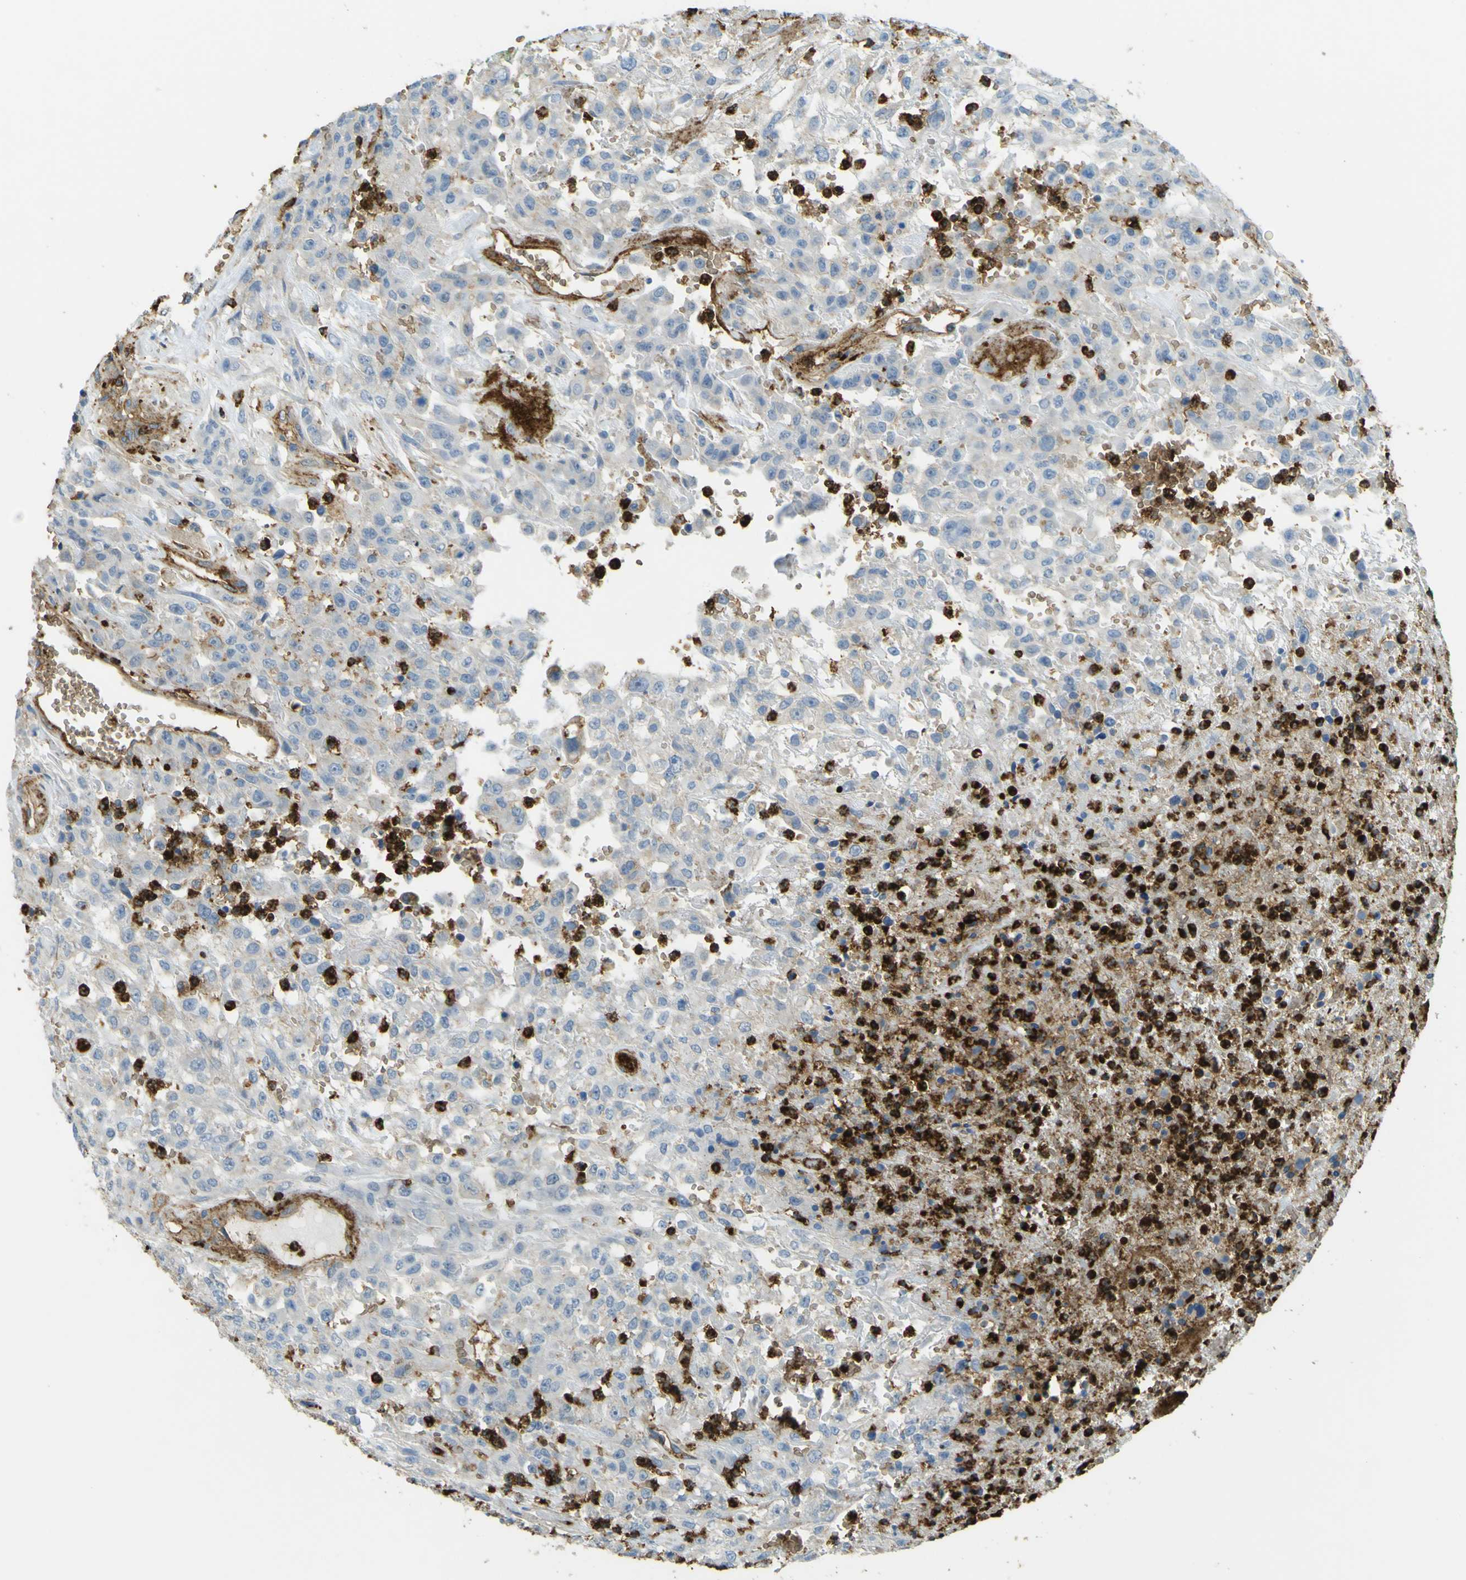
{"staining": {"intensity": "negative", "quantity": "none", "location": "none"}, "tissue": "urothelial cancer", "cell_type": "Tumor cells", "image_type": "cancer", "snomed": [{"axis": "morphology", "description": "Urothelial carcinoma, High grade"}, {"axis": "topography", "description": "Urinary bladder"}], "caption": "Histopathology image shows no protein expression in tumor cells of urothelial cancer tissue.", "gene": "PLXDC1", "patient": {"sex": "male", "age": 46}}